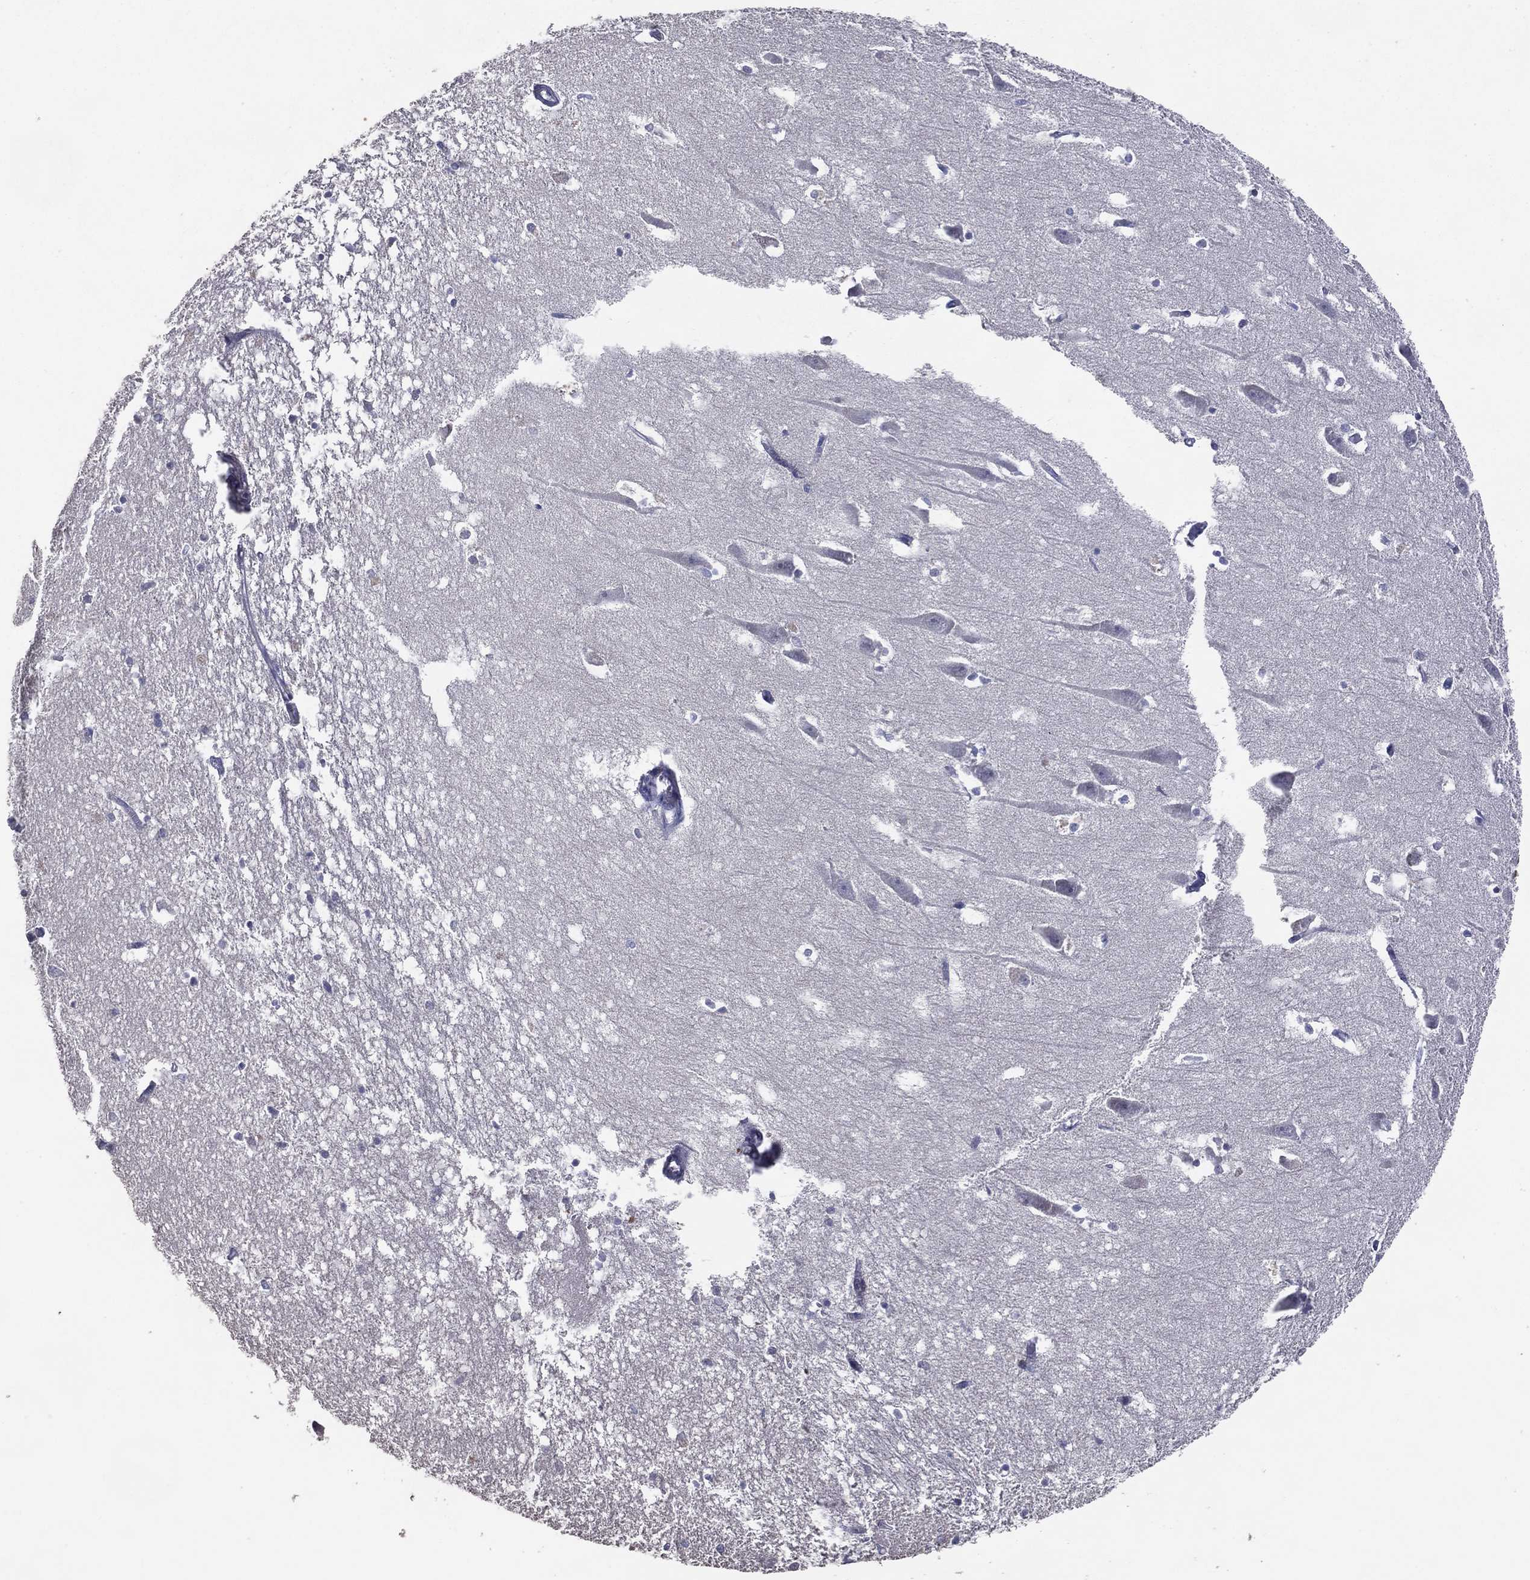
{"staining": {"intensity": "negative", "quantity": "none", "location": "none"}, "tissue": "hippocampus", "cell_type": "Glial cells", "image_type": "normal", "snomed": [{"axis": "morphology", "description": "Normal tissue, NOS"}, {"axis": "topography", "description": "Lateral ventricle wall"}, {"axis": "topography", "description": "Hippocampus"}], "caption": "Image shows no protein staining in glial cells of benign hippocampus. Brightfield microscopy of IHC stained with DAB (3,3'-diaminobenzidine) (brown) and hematoxylin (blue), captured at high magnification.", "gene": "DNAH7", "patient": {"sex": "female", "age": 63}}